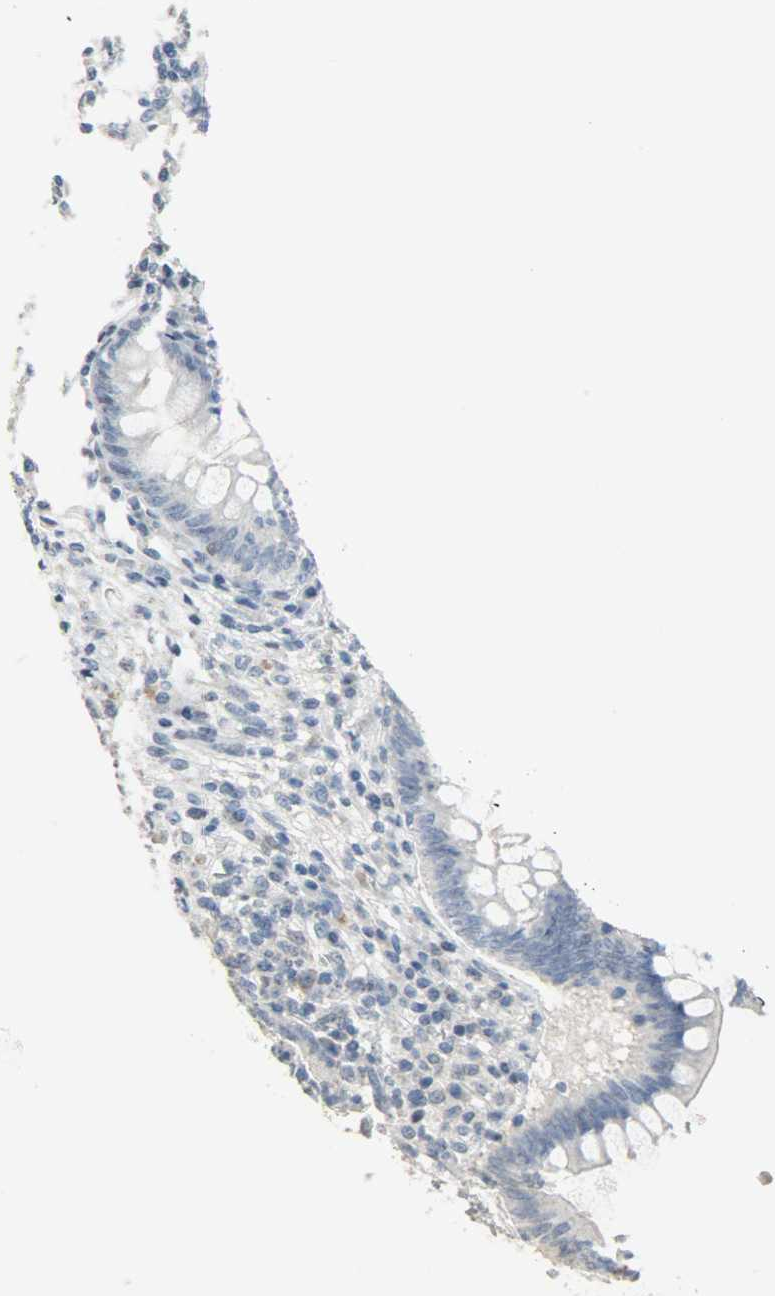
{"staining": {"intensity": "negative", "quantity": "none", "location": "none"}, "tissue": "appendix", "cell_type": "Glandular cells", "image_type": "normal", "snomed": [{"axis": "morphology", "description": "Normal tissue, NOS"}, {"axis": "topography", "description": "Appendix"}], "caption": "This is an IHC histopathology image of normal appendix. There is no expression in glandular cells.", "gene": "DNAJB6", "patient": {"sex": "female", "age": 66}}